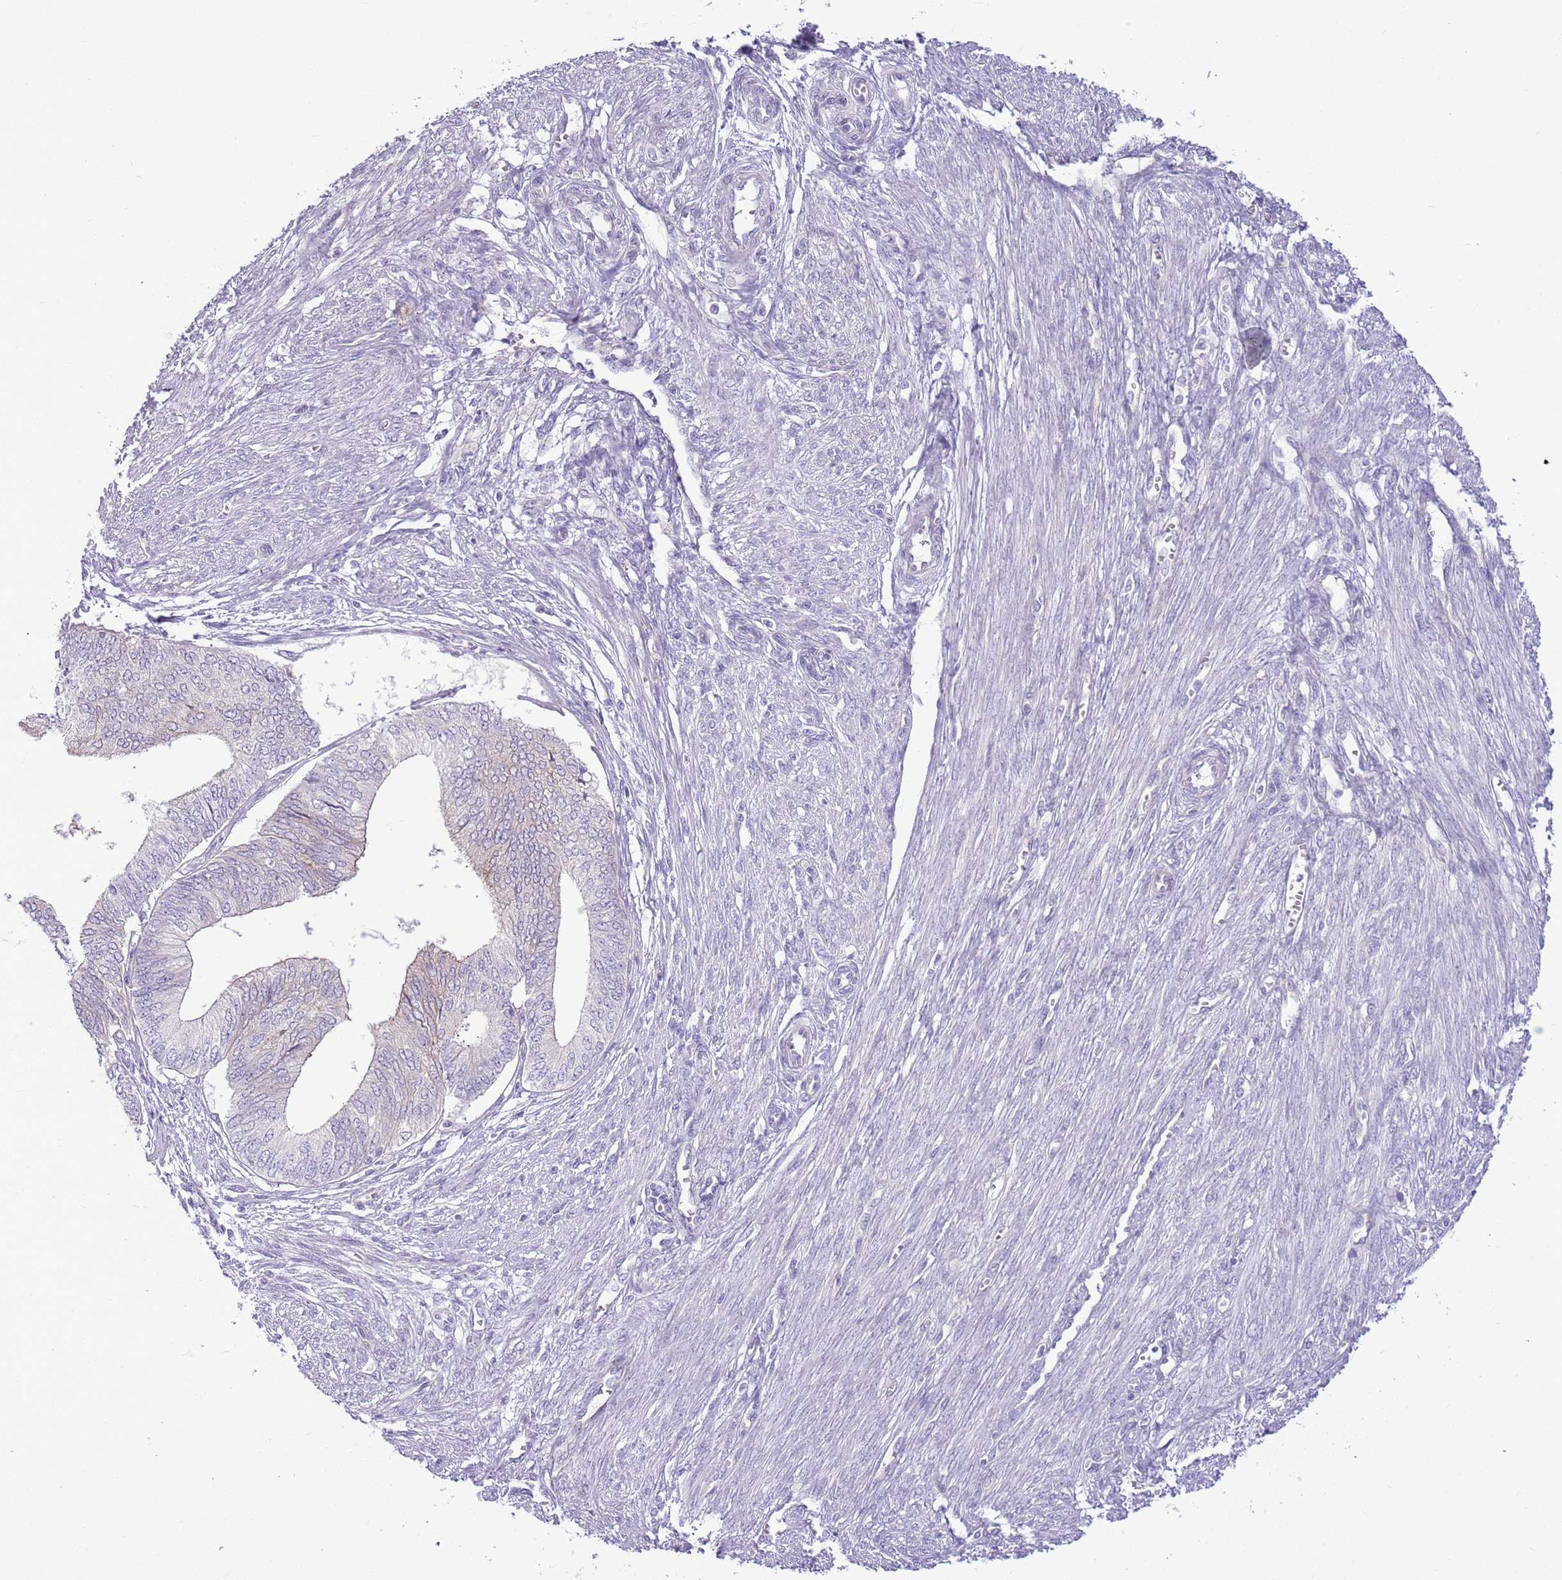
{"staining": {"intensity": "negative", "quantity": "none", "location": "none"}, "tissue": "endometrial cancer", "cell_type": "Tumor cells", "image_type": "cancer", "snomed": [{"axis": "morphology", "description": "Adenocarcinoma, NOS"}, {"axis": "topography", "description": "Endometrium"}], "caption": "Protein analysis of endometrial cancer (adenocarcinoma) demonstrates no significant staining in tumor cells.", "gene": "PARP8", "patient": {"sex": "female", "age": 68}}